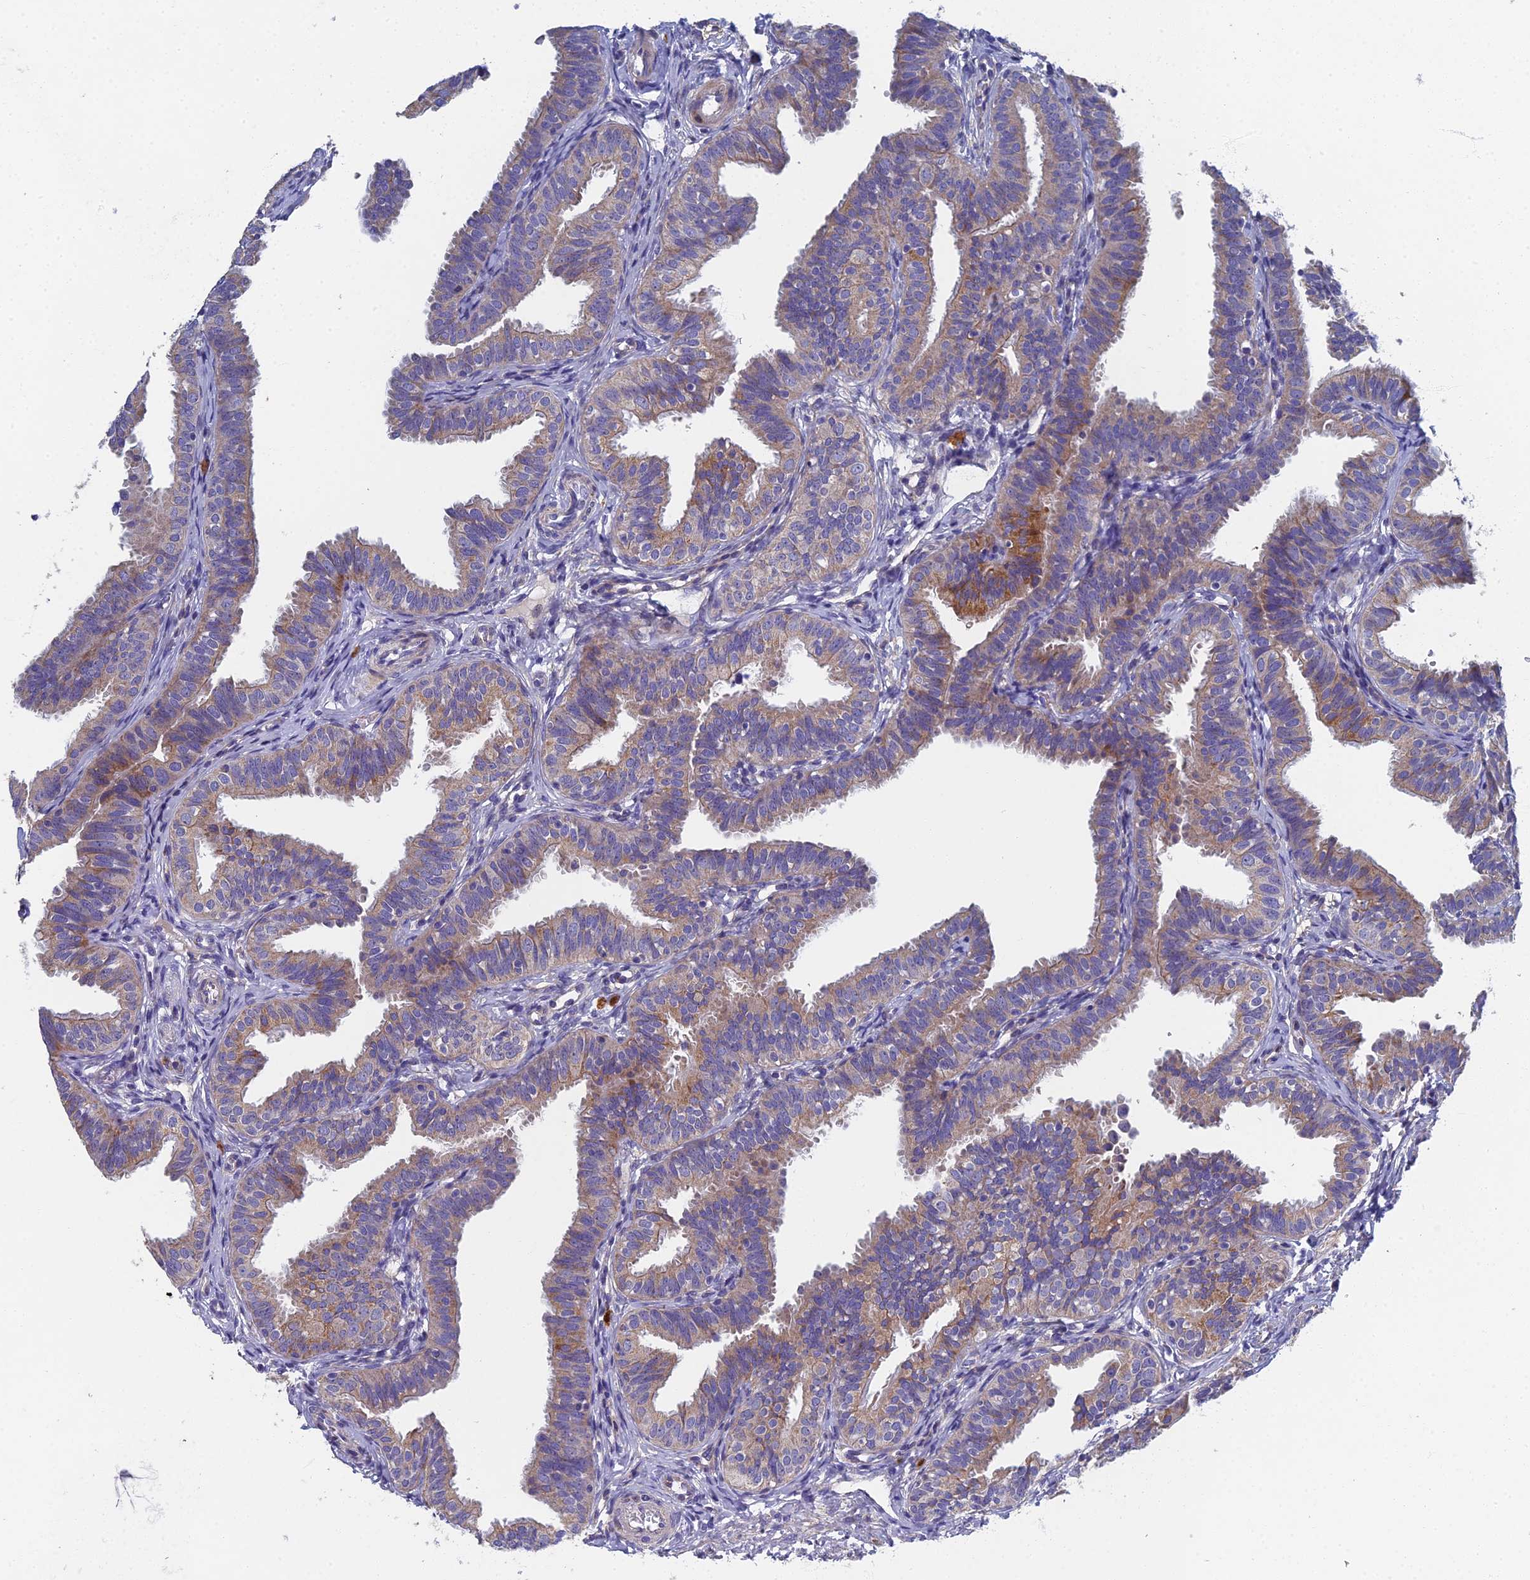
{"staining": {"intensity": "moderate", "quantity": "25%-75%", "location": "cytoplasmic/membranous"}, "tissue": "fallopian tube", "cell_type": "Glandular cells", "image_type": "normal", "snomed": [{"axis": "morphology", "description": "Normal tissue, NOS"}, {"axis": "topography", "description": "Fallopian tube"}], "caption": "A brown stain shows moderate cytoplasmic/membranous staining of a protein in glandular cells of benign human fallopian tube.", "gene": "RNASEK", "patient": {"sex": "female", "age": 35}}